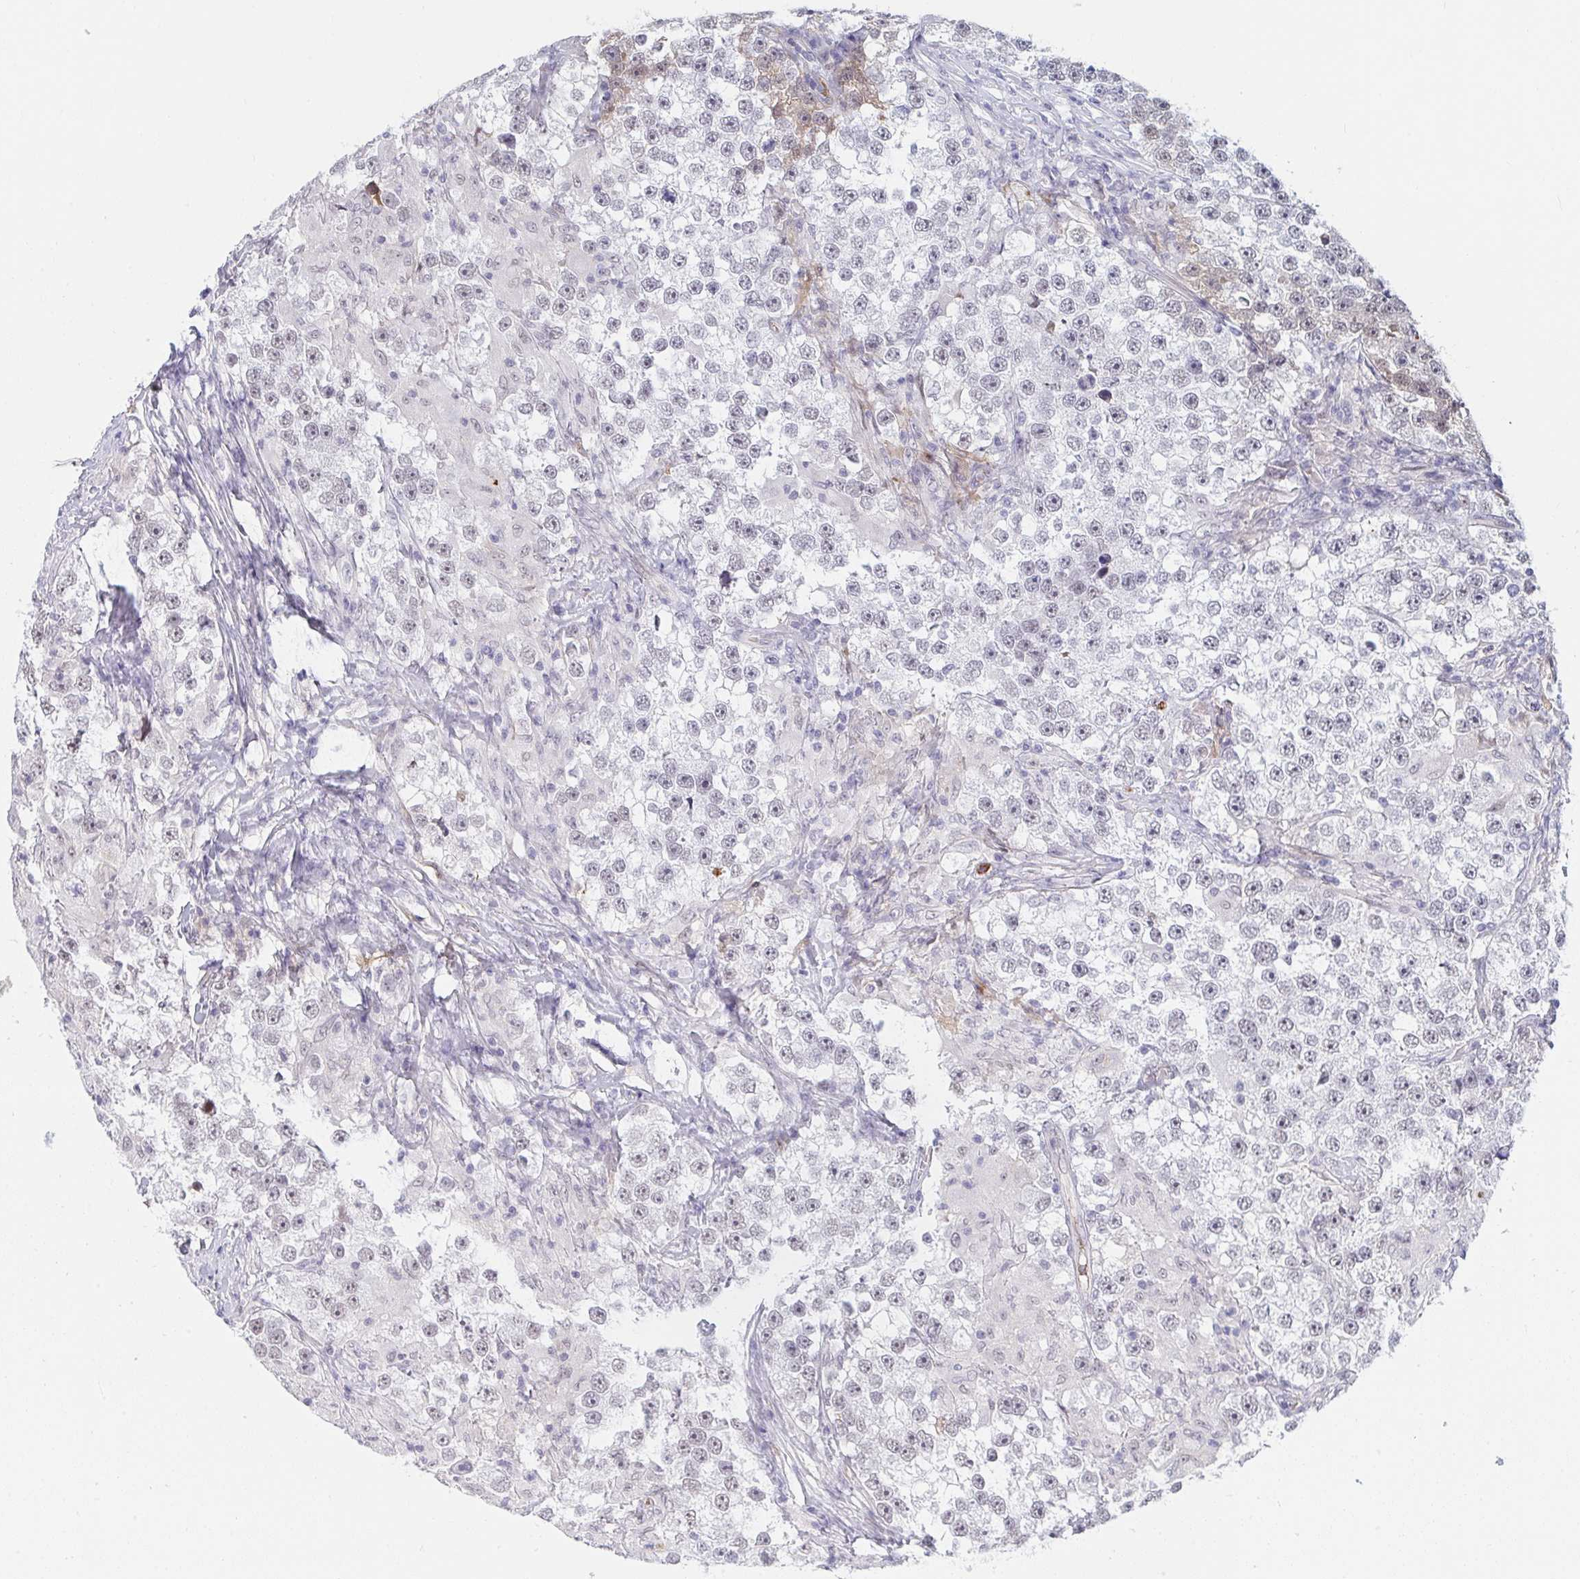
{"staining": {"intensity": "weak", "quantity": "<25%", "location": "nuclear"}, "tissue": "testis cancer", "cell_type": "Tumor cells", "image_type": "cancer", "snomed": [{"axis": "morphology", "description": "Seminoma, NOS"}, {"axis": "topography", "description": "Testis"}], "caption": "DAB immunohistochemical staining of human testis seminoma displays no significant expression in tumor cells.", "gene": "DSCAML1", "patient": {"sex": "male", "age": 46}}